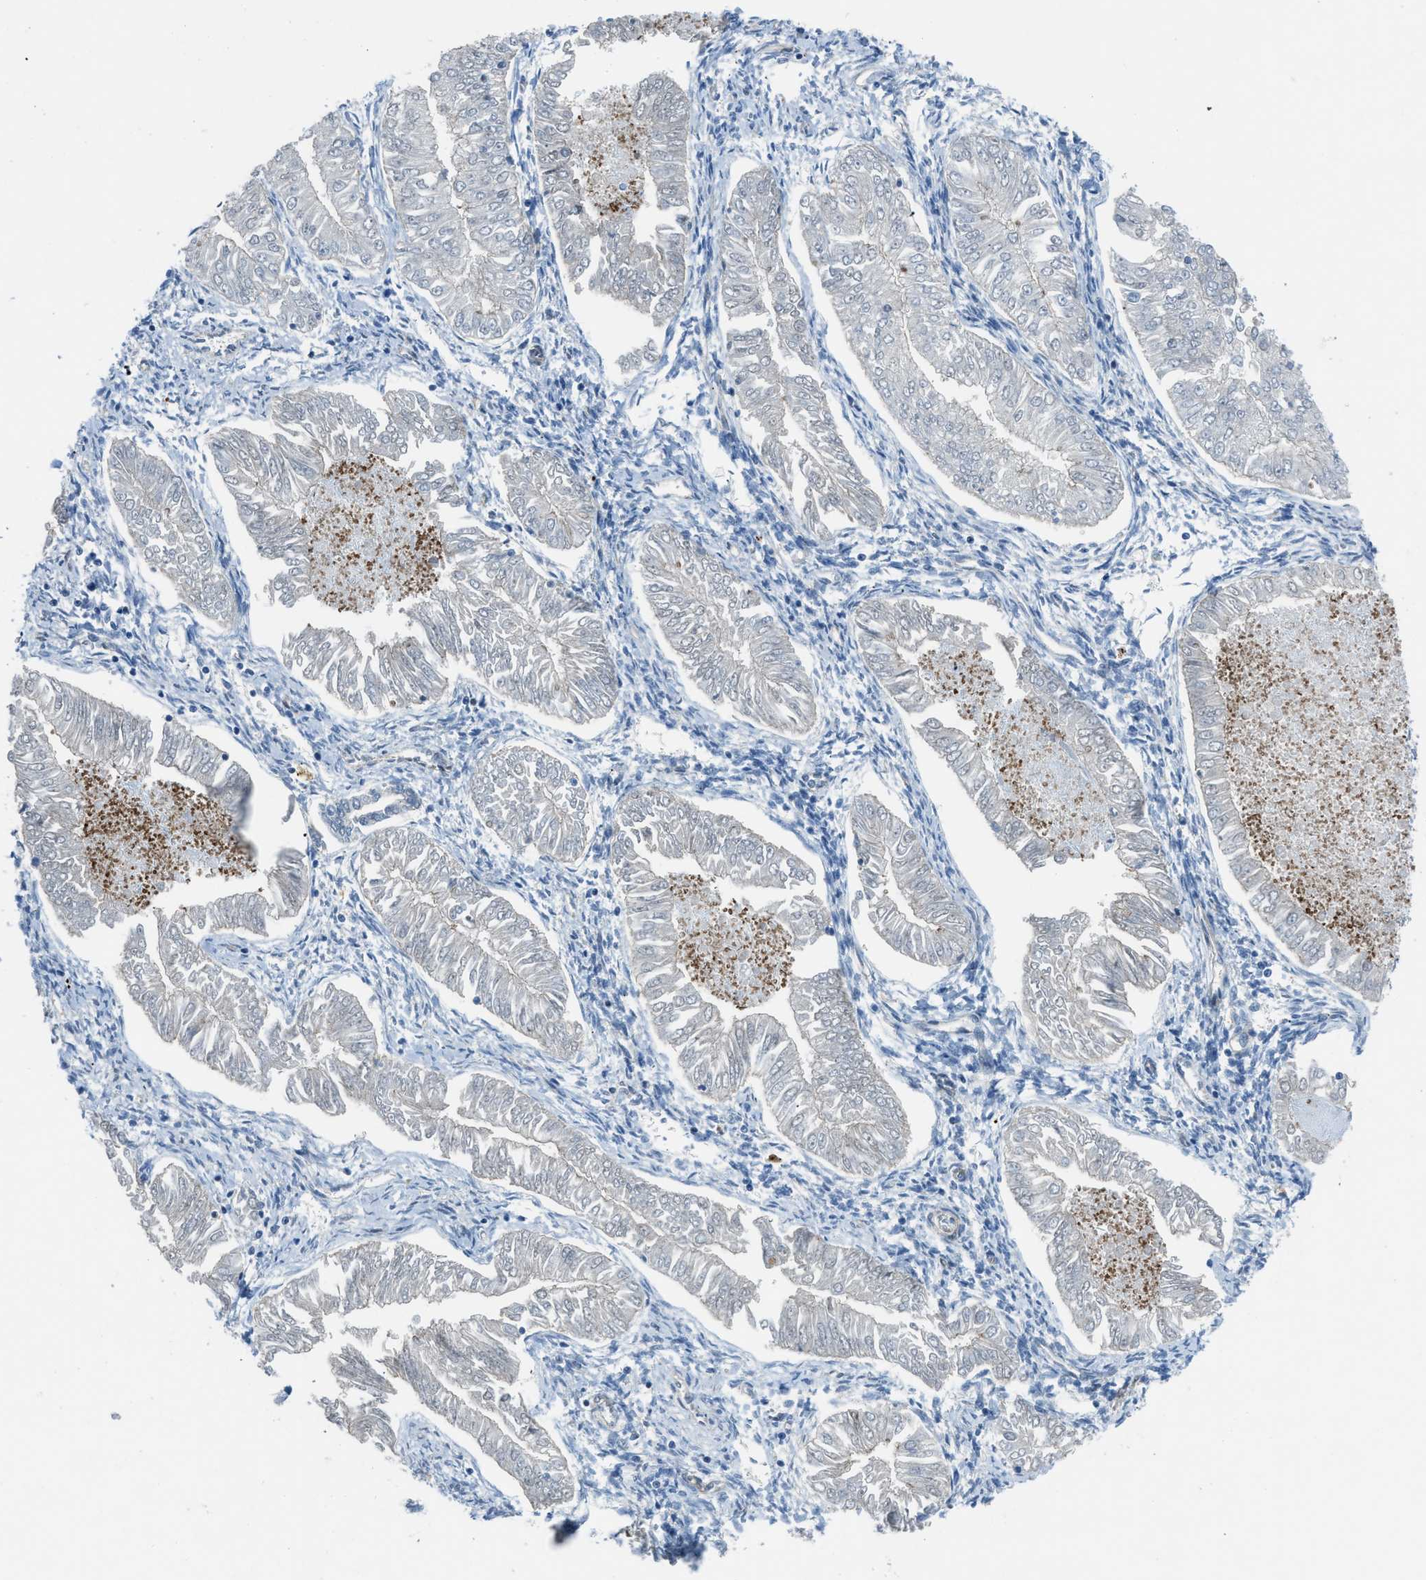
{"staining": {"intensity": "negative", "quantity": "none", "location": "none"}, "tissue": "endometrial cancer", "cell_type": "Tumor cells", "image_type": "cancer", "snomed": [{"axis": "morphology", "description": "Adenocarcinoma, NOS"}, {"axis": "topography", "description": "Endometrium"}], "caption": "This micrograph is of endometrial cancer (adenocarcinoma) stained with immunohistochemistry to label a protein in brown with the nuclei are counter-stained blue. There is no expression in tumor cells.", "gene": "PRKN", "patient": {"sex": "female", "age": 53}}